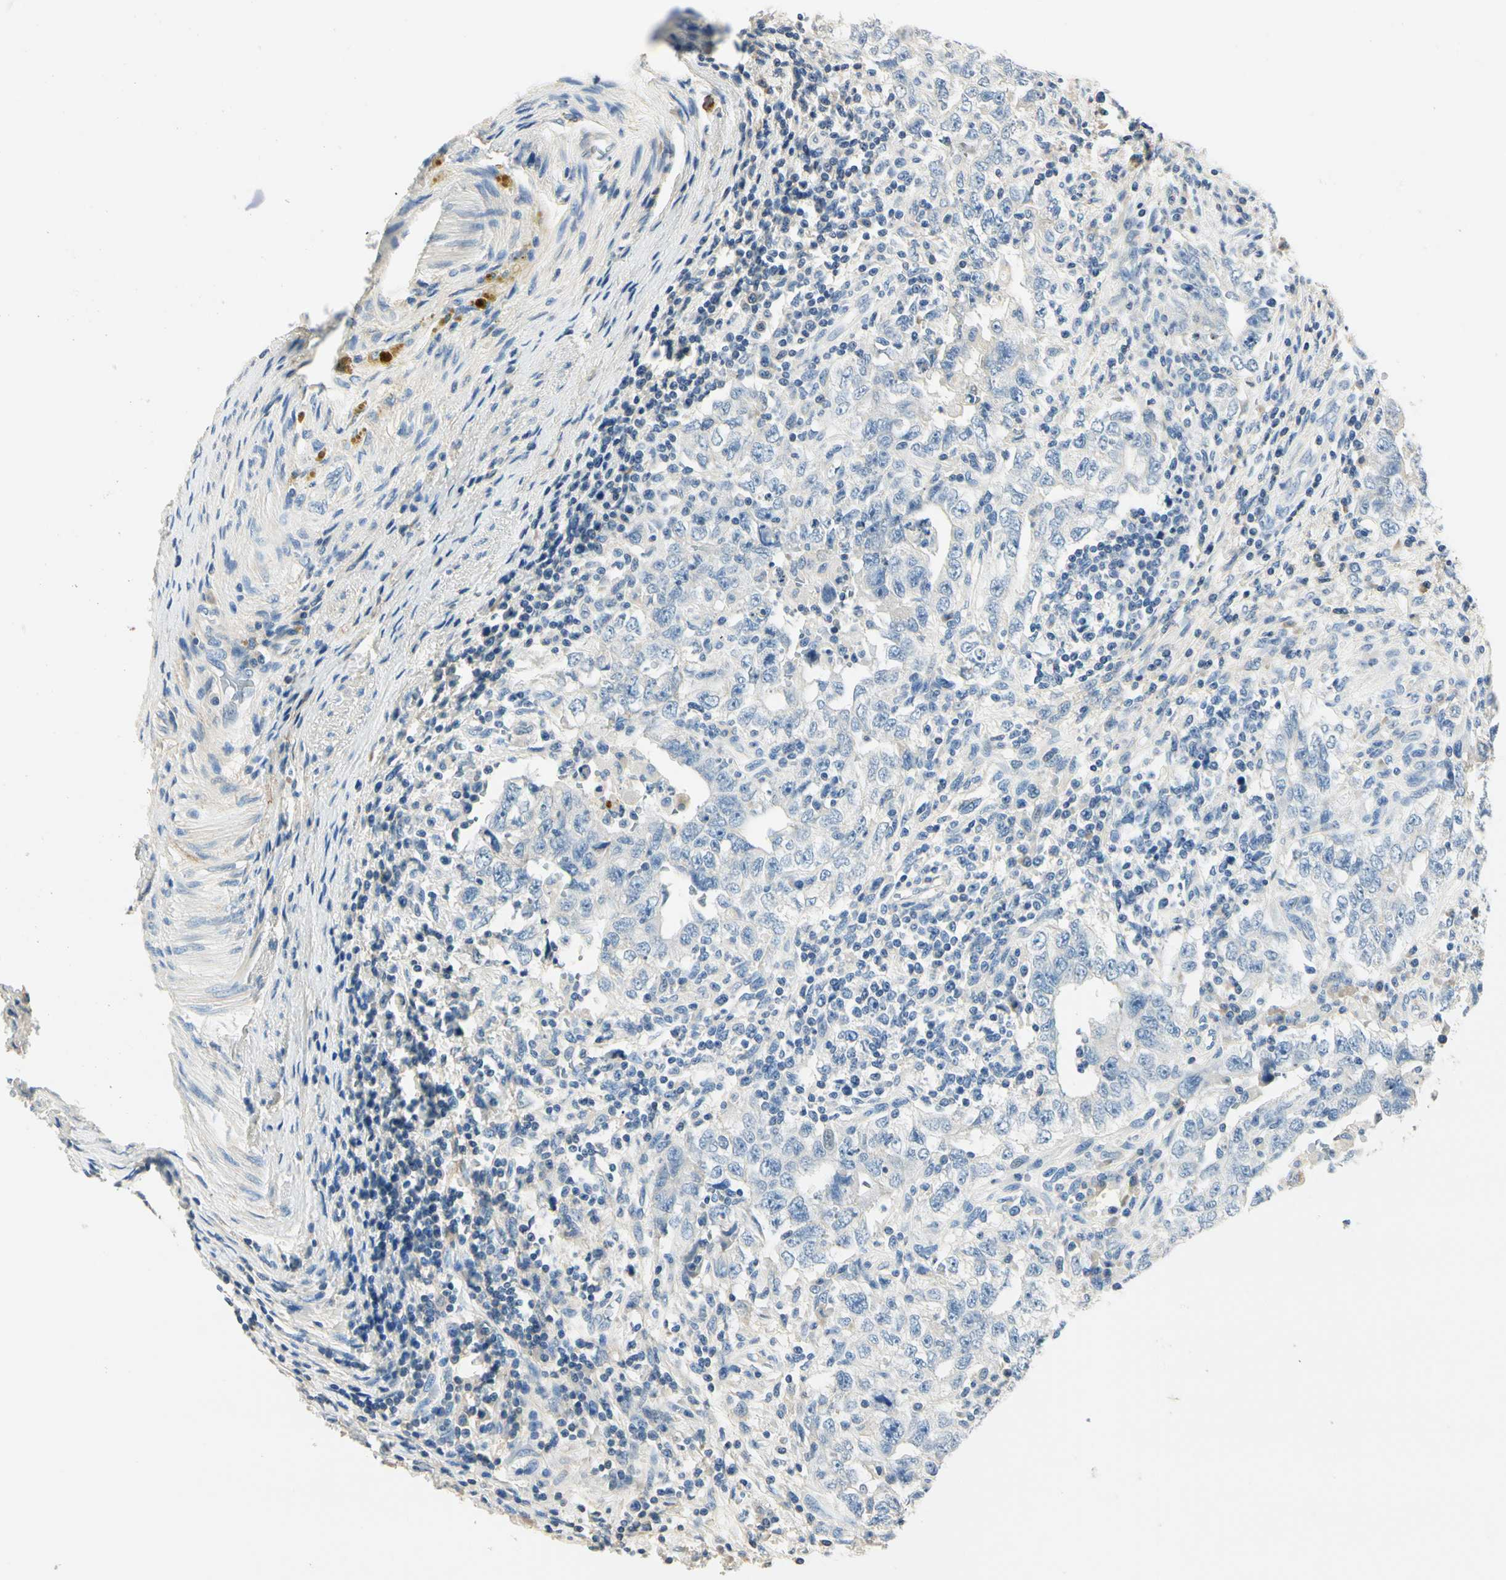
{"staining": {"intensity": "negative", "quantity": "none", "location": "none"}, "tissue": "testis cancer", "cell_type": "Tumor cells", "image_type": "cancer", "snomed": [{"axis": "morphology", "description": "Carcinoma, Embryonal, NOS"}, {"axis": "topography", "description": "Testis"}], "caption": "Testis cancer (embryonal carcinoma) was stained to show a protein in brown. There is no significant positivity in tumor cells. (DAB immunohistochemistry with hematoxylin counter stain).", "gene": "TGFBR3", "patient": {"sex": "male", "age": 26}}